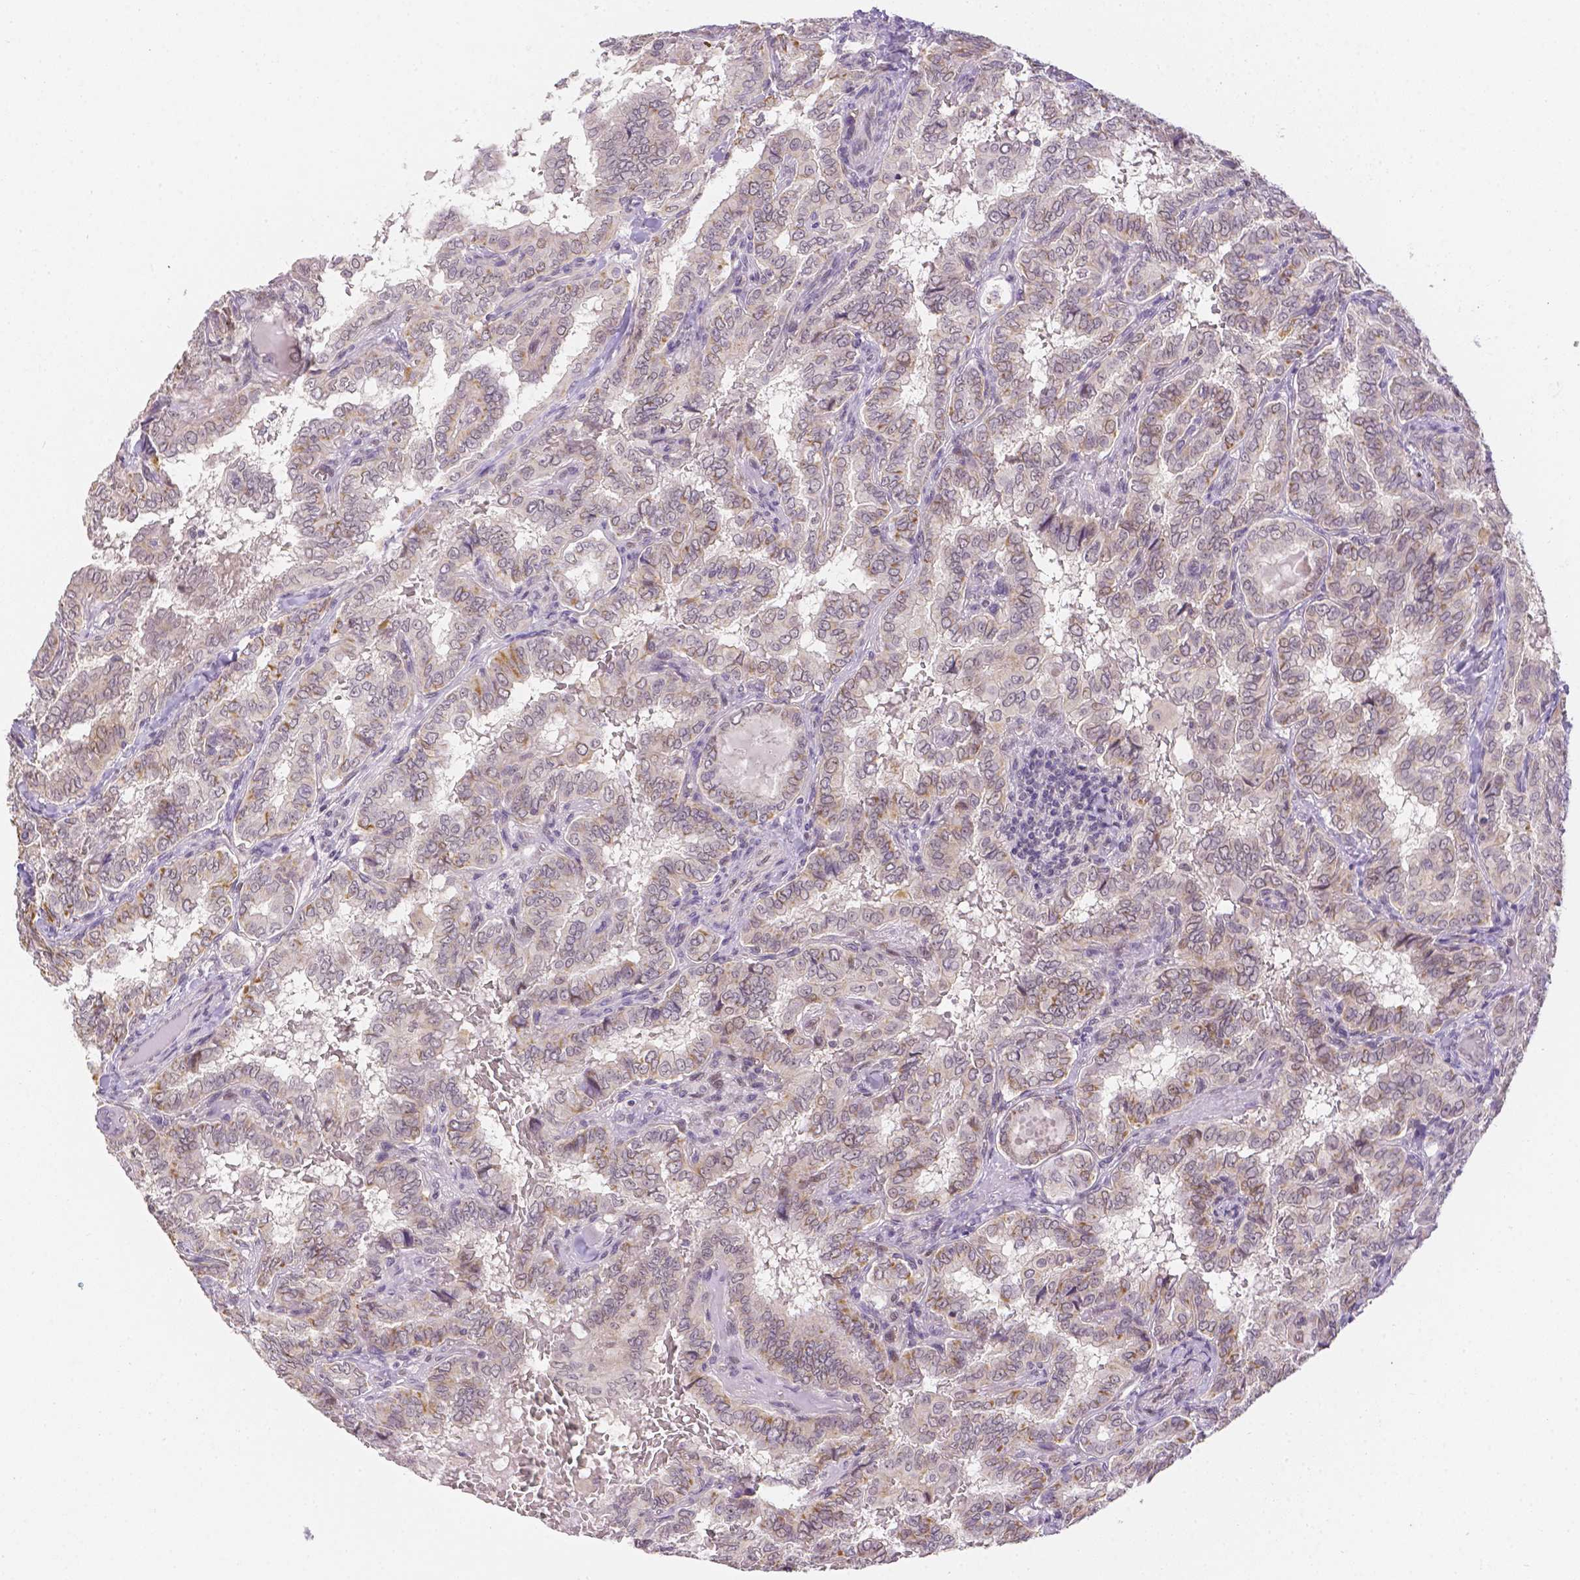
{"staining": {"intensity": "weak", "quantity": "<25%", "location": "cytoplasmic/membranous"}, "tissue": "thyroid cancer", "cell_type": "Tumor cells", "image_type": "cancer", "snomed": [{"axis": "morphology", "description": "Papillary adenocarcinoma, NOS"}, {"axis": "topography", "description": "Thyroid gland"}], "caption": "Tumor cells are negative for brown protein staining in thyroid papillary adenocarcinoma.", "gene": "ZNF280B", "patient": {"sex": "female", "age": 46}}